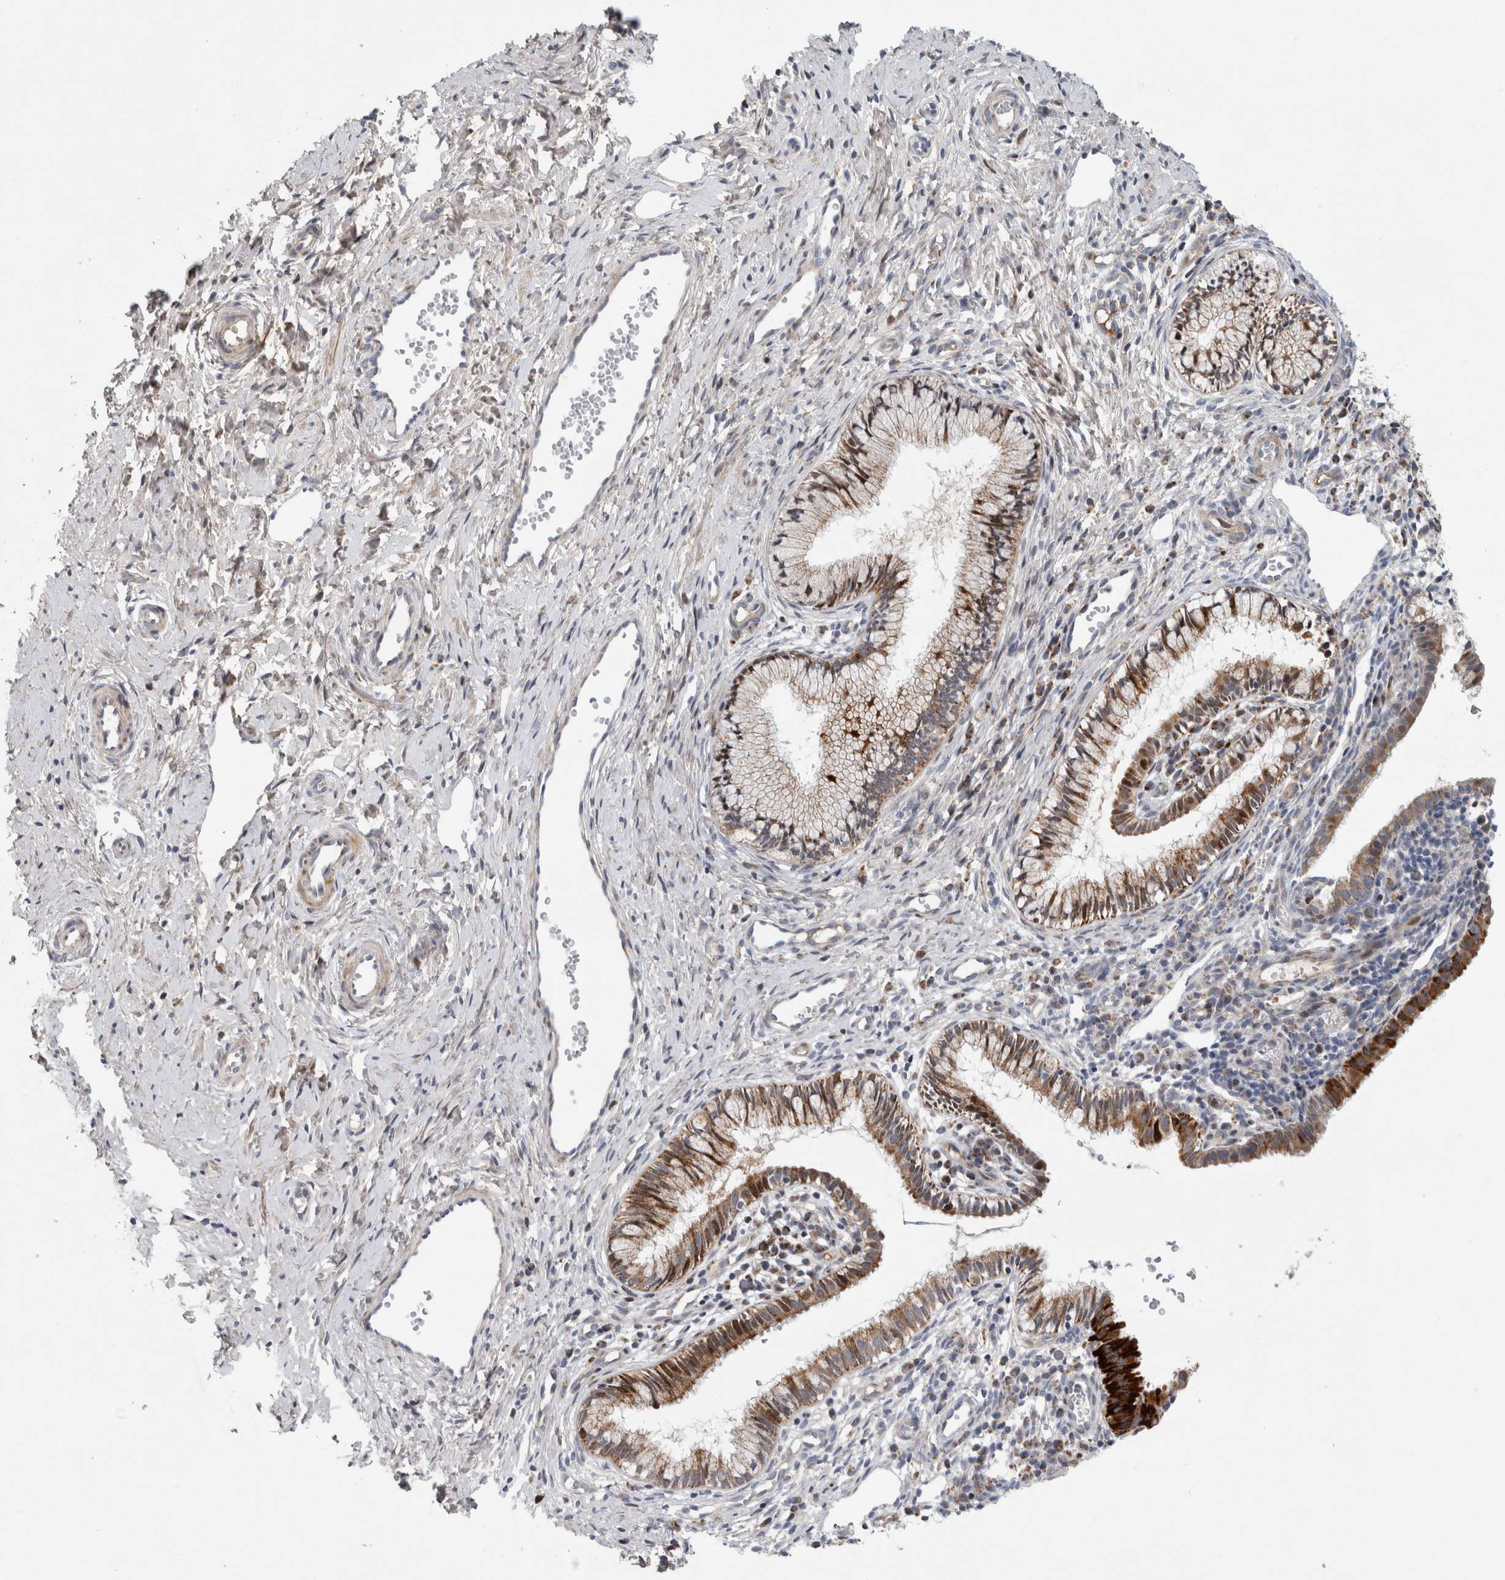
{"staining": {"intensity": "moderate", "quantity": "25%-75%", "location": "cytoplasmic/membranous"}, "tissue": "cervix", "cell_type": "Glandular cells", "image_type": "normal", "snomed": [{"axis": "morphology", "description": "Normal tissue, NOS"}, {"axis": "topography", "description": "Cervix"}], "caption": "IHC micrograph of unremarkable cervix stained for a protein (brown), which exhibits medium levels of moderate cytoplasmic/membranous staining in approximately 25%-75% of glandular cells.", "gene": "RBM48", "patient": {"sex": "female", "age": 27}}